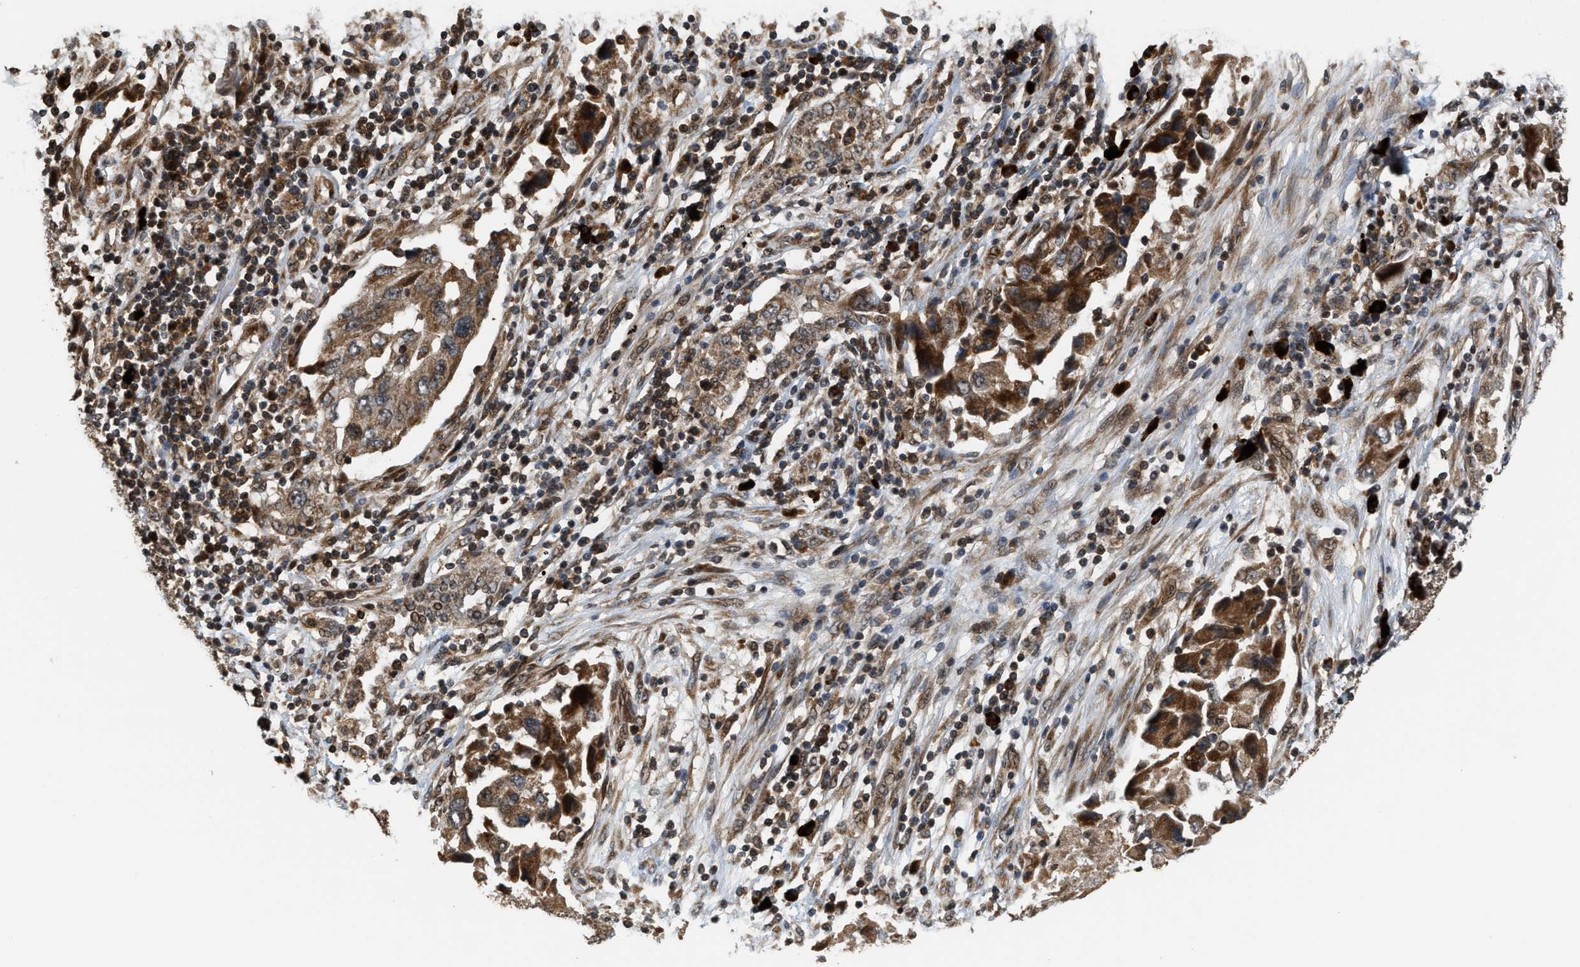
{"staining": {"intensity": "moderate", "quantity": ">75%", "location": "cytoplasmic/membranous"}, "tissue": "lung cancer", "cell_type": "Tumor cells", "image_type": "cancer", "snomed": [{"axis": "morphology", "description": "Adenocarcinoma, NOS"}, {"axis": "topography", "description": "Lung"}], "caption": "IHC of human lung adenocarcinoma demonstrates medium levels of moderate cytoplasmic/membranous expression in about >75% of tumor cells.", "gene": "ELP2", "patient": {"sex": "female", "age": 65}}